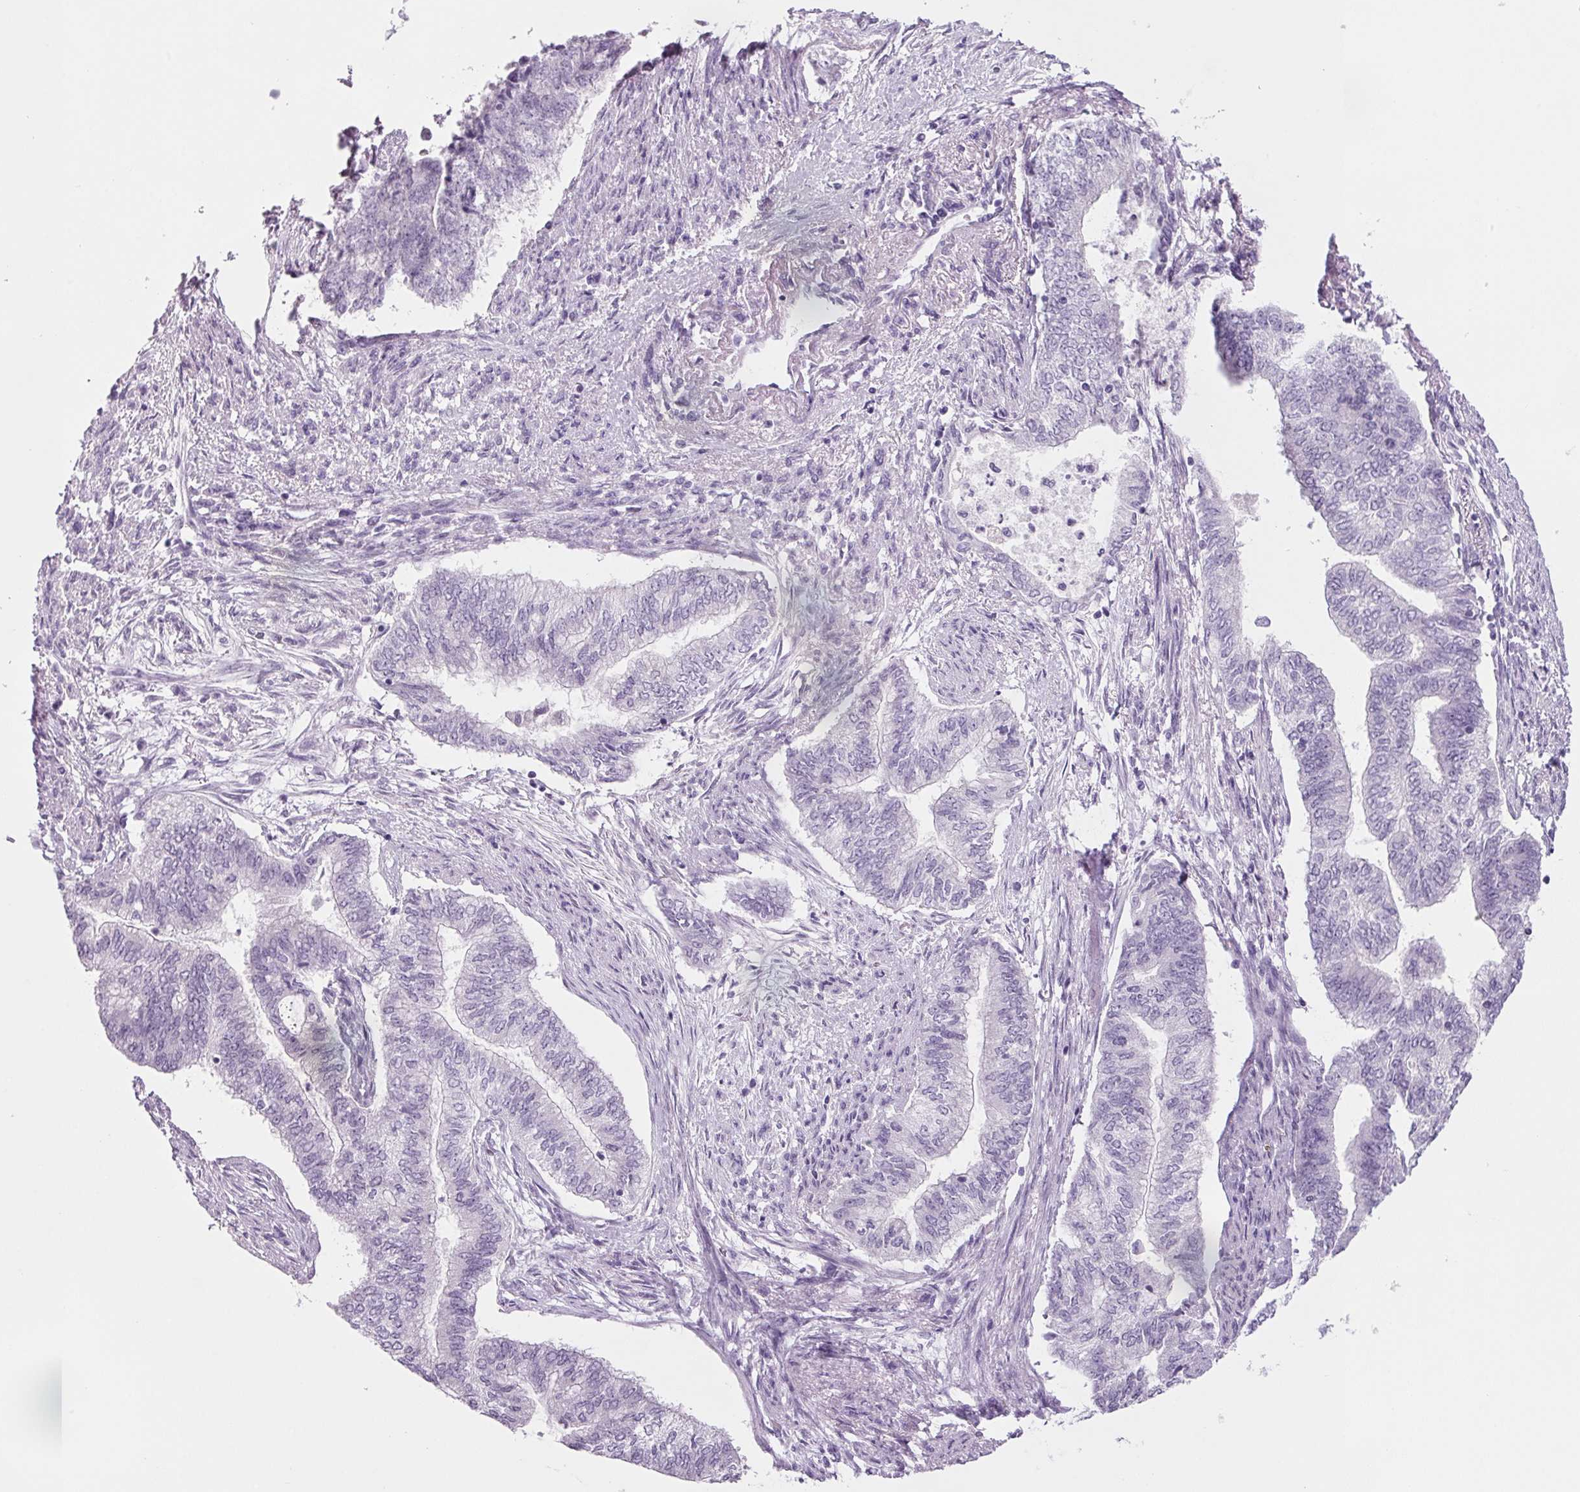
{"staining": {"intensity": "negative", "quantity": "none", "location": "none"}, "tissue": "endometrial cancer", "cell_type": "Tumor cells", "image_type": "cancer", "snomed": [{"axis": "morphology", "description": "Adenocarcinoma, NOS"}, {"axis": "topography", "description": "Endometrium"}], "caption": "An immunohistochemistry micrograph of endometrial cancer (adenocarcinoma) is shown. There is no staining in tumor cells of endometrial cancer (adenocarcinoma).", "gene": "PPP1R1A", "patient": {"sex": "female", "age": 65}}